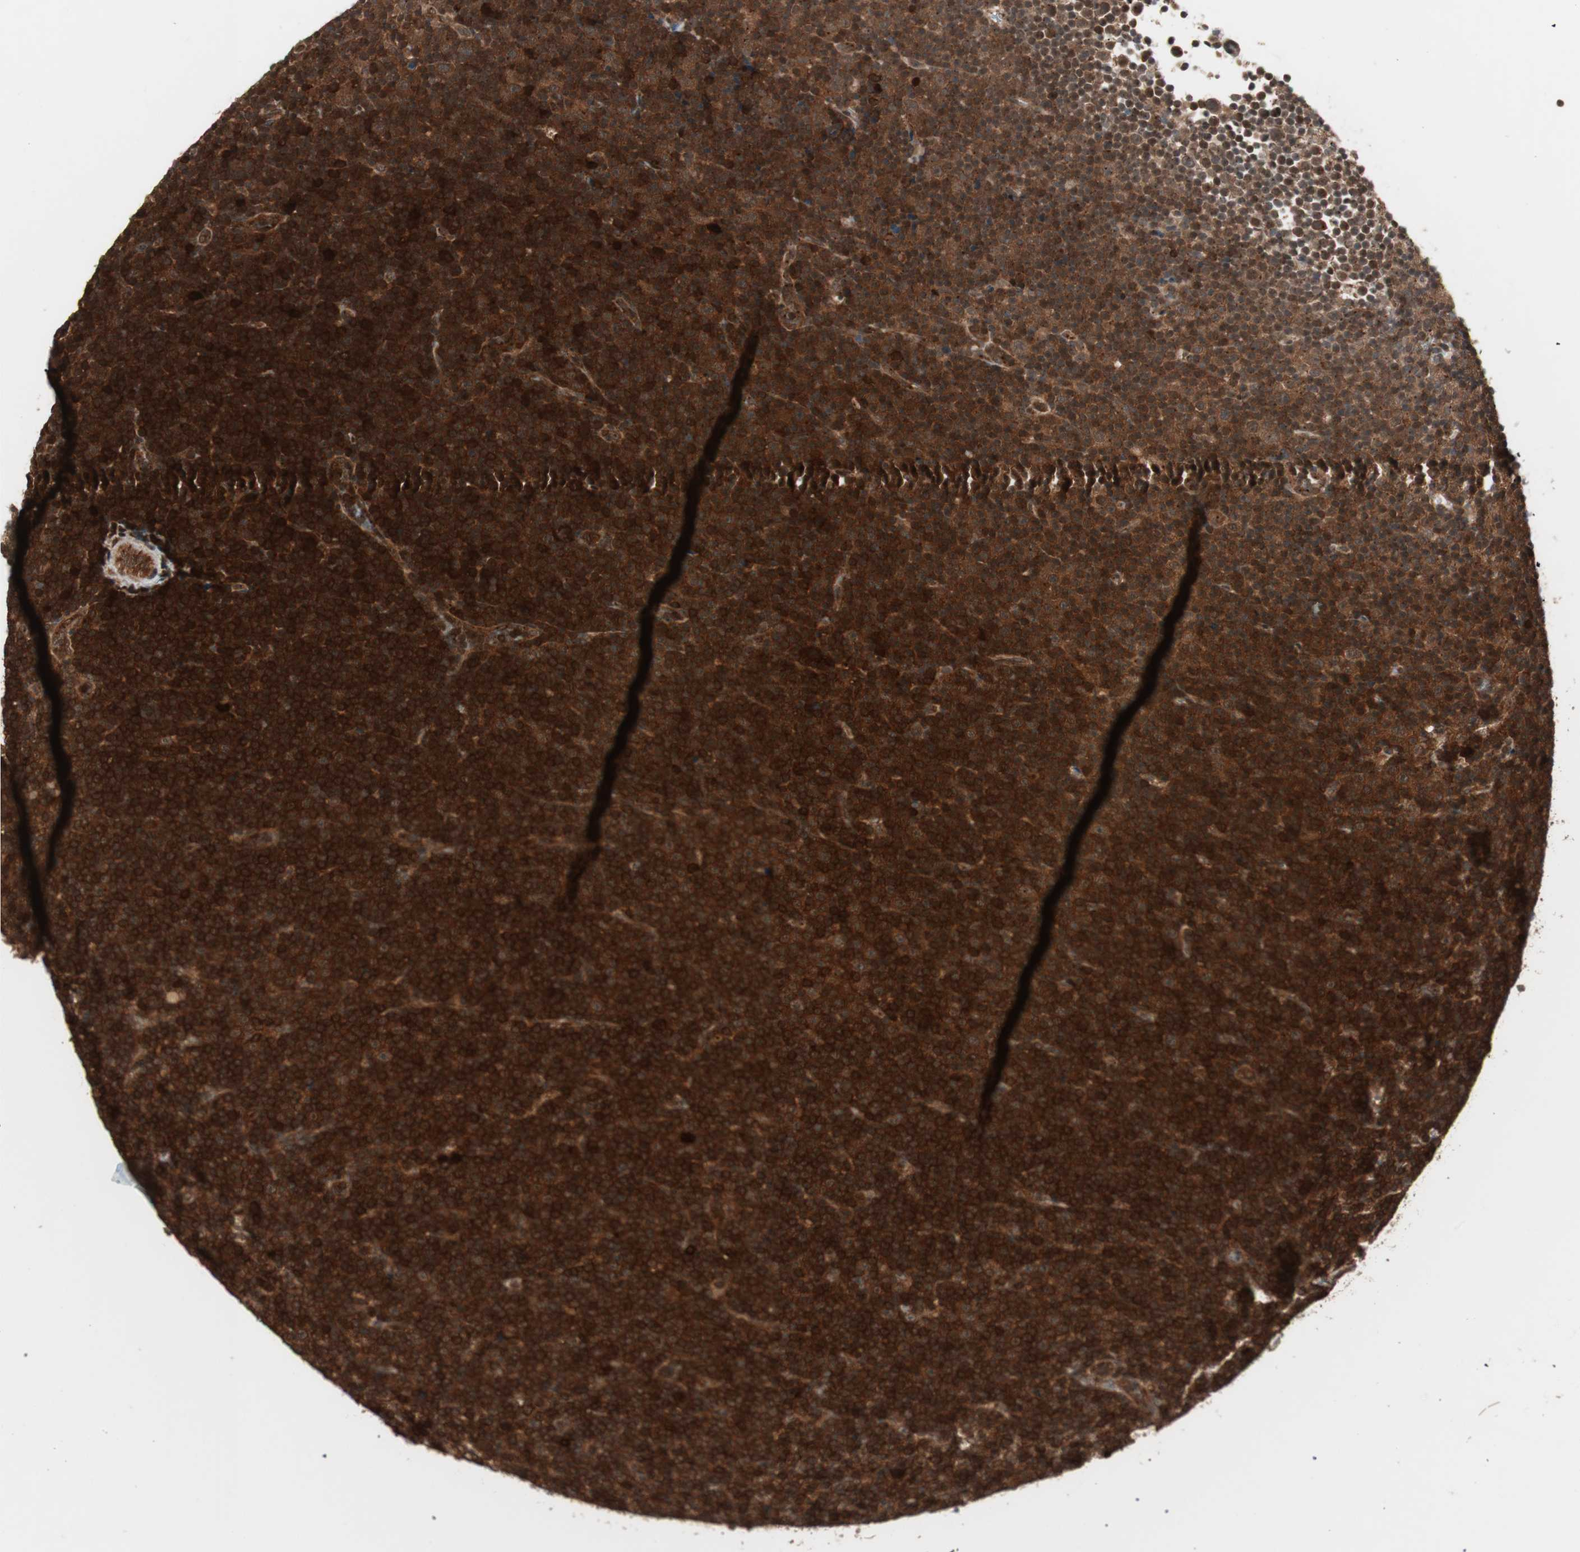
{"staining": {"intensity": "strong", "quantity": ">75%", "location": "cytoplasmic/membranous"}, "tissue": "lymphoma", "cell_type": "Tumor cells", "image_type": "cancer", "snomed": [{"axis": "morphology", "description": "Malignant lymphoma, non-Hodgkin's type, Low grade"}, {"axis": "topography", "description": "Lymph node"}], "caption": "This histopathology image shows IHC staining of malignant lymphoma, non-Hodgkin's type (low-grade), with high strong cytoplasmic/membranous staining in about >75% of tumor cells.", "gene": "PRKG2", "patient": {"sex": "female", "age": 67}}